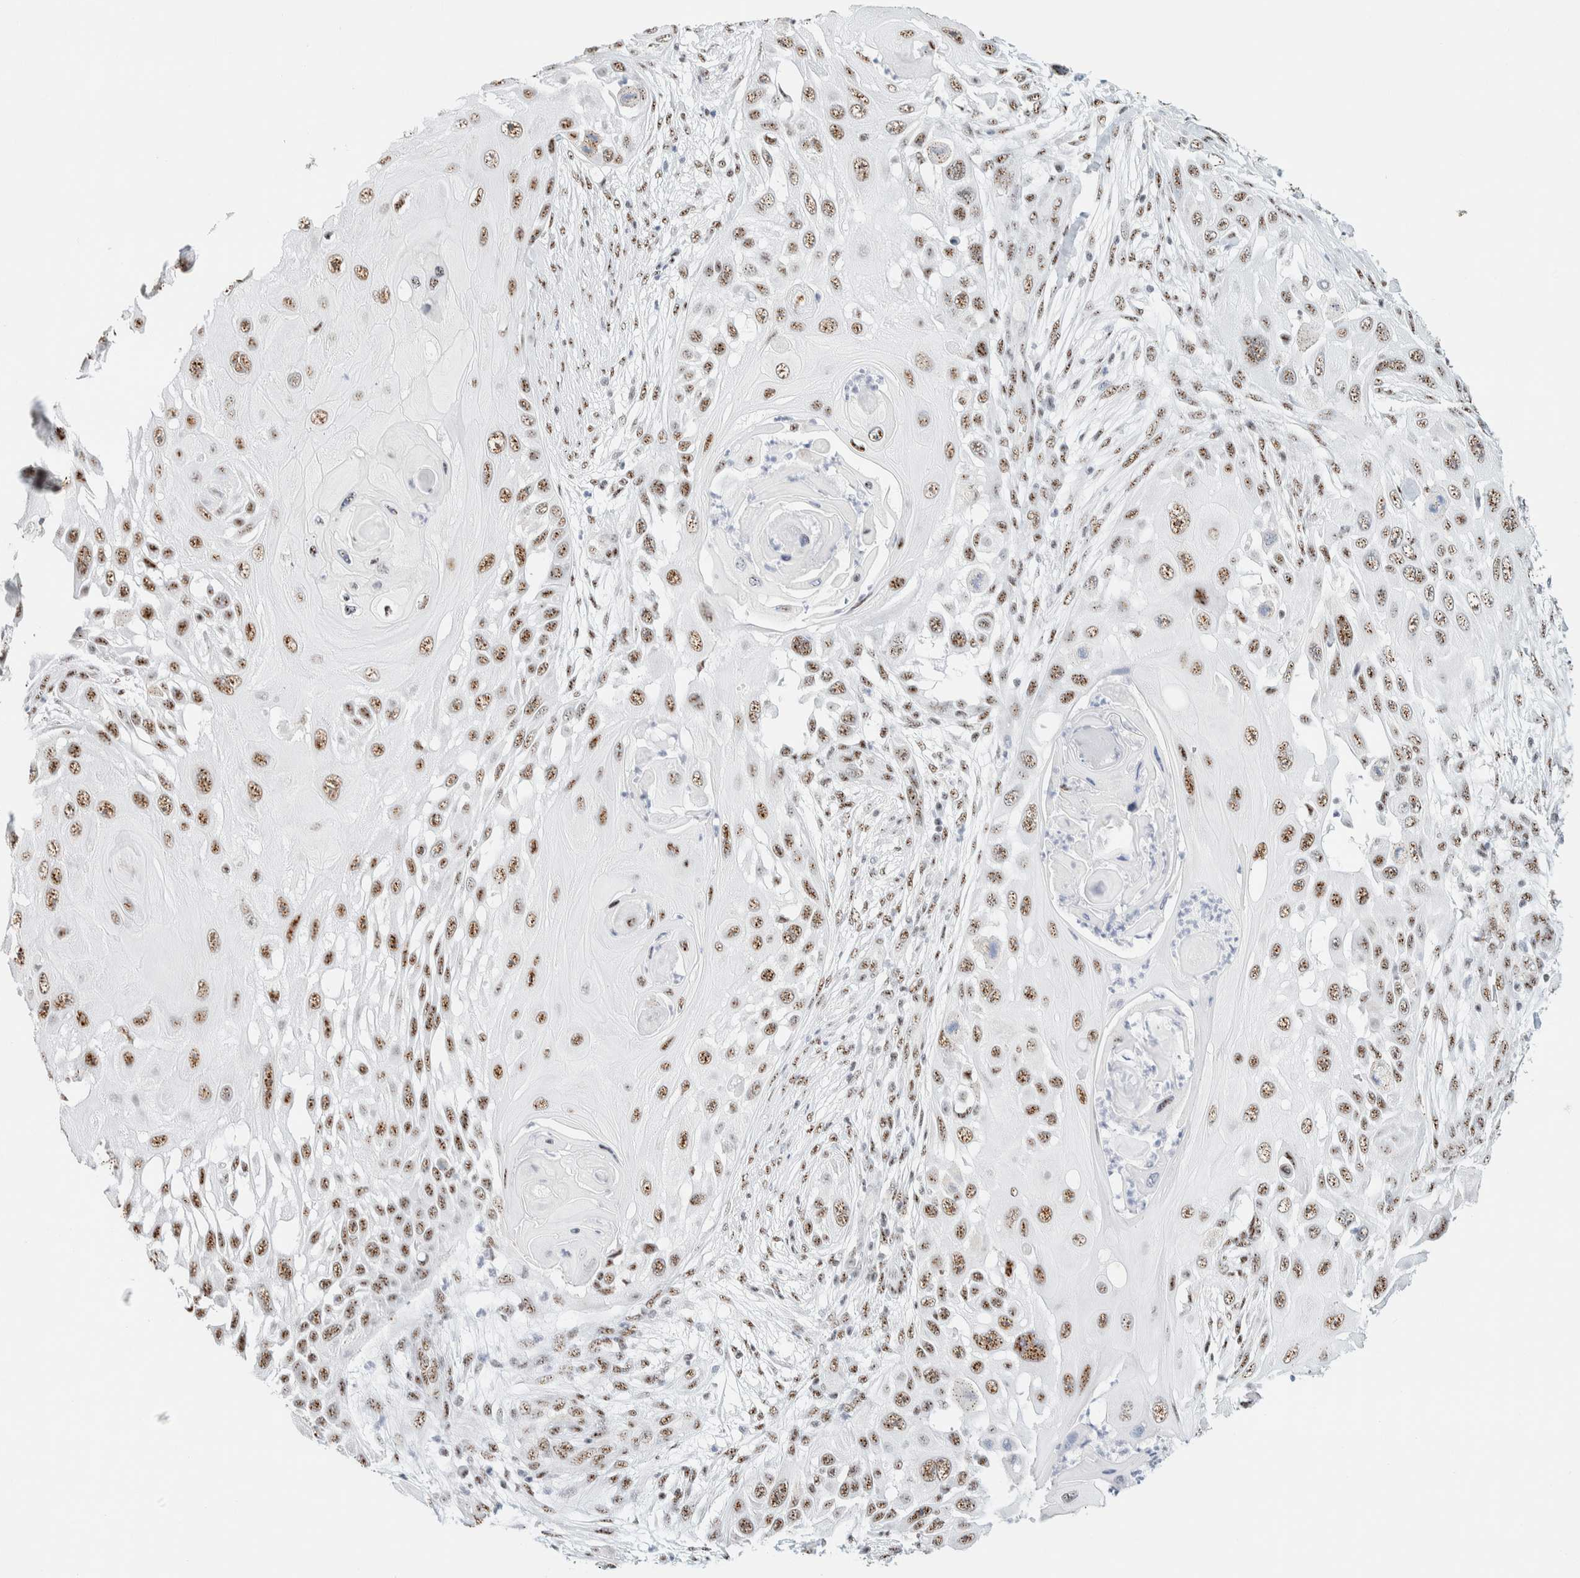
{"staining": {"intensity": "moderate", "quantity": ">75%", "location": "nuclear"}, "tissue": "skin cancer", "cell_type": "Tumor cells", "image_type": "cancer", "snomed": [{"axis": "morphology", "description": "Squamous cell carcinoma, NOS"}, {"axis": "topography", "description": "Skin"}], "caption": "Skin cancer stained with immunohistochemistry (IHC) exhibits moderate nuclear positivity in approximately >75% of tumor cells. The staining was performed using DAB (3,3'-diaminobenzidine) to visualize the protein expression in brown, while the nuclei were stained in blue with hematoxylin (Magnification: 20x).", "gene": "SON", "patient": {"sex": "female", "age": 44}}